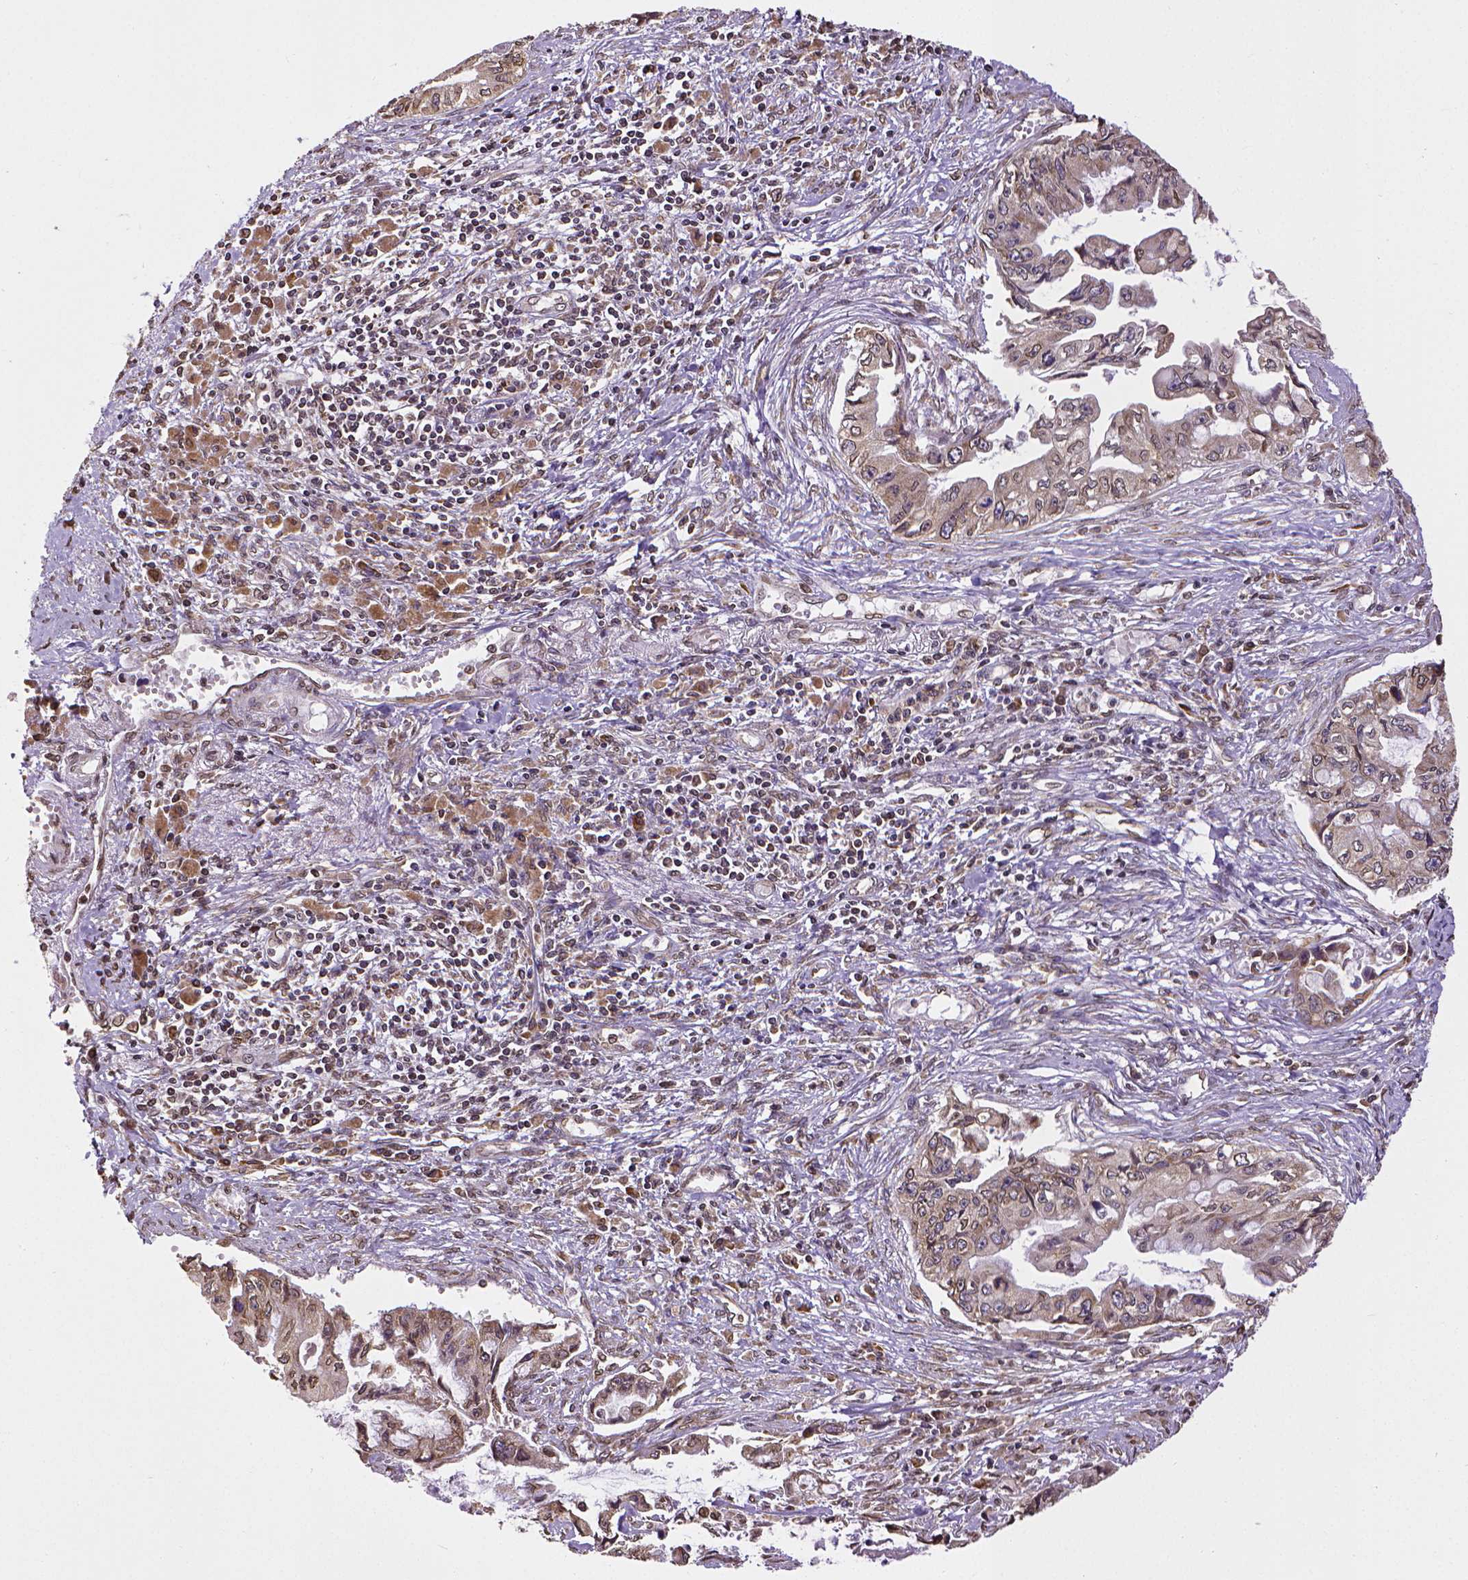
{"staining": {"intensity": "moderate", "quantity": "25%-75%", "location": "cytoplasmic/membranous,nuclear"}, "tissue": "pancreatic cancer", "cell_type": "Tumor cells", "image_type": "cancer", "snomed": [{"axis": "morphology", "description": "Adenocarcinoma, NOS"}, {"axis": "topography", "description": "Pancreas"}], "caption": "A micrograph of pancreatic cancer stained for a protein reveals moderate cytoplasmic/membranous and nuclear brown staining in tumor cells.", "gene": "MTDH", "patient": {"sex": "male", "age": 66}}